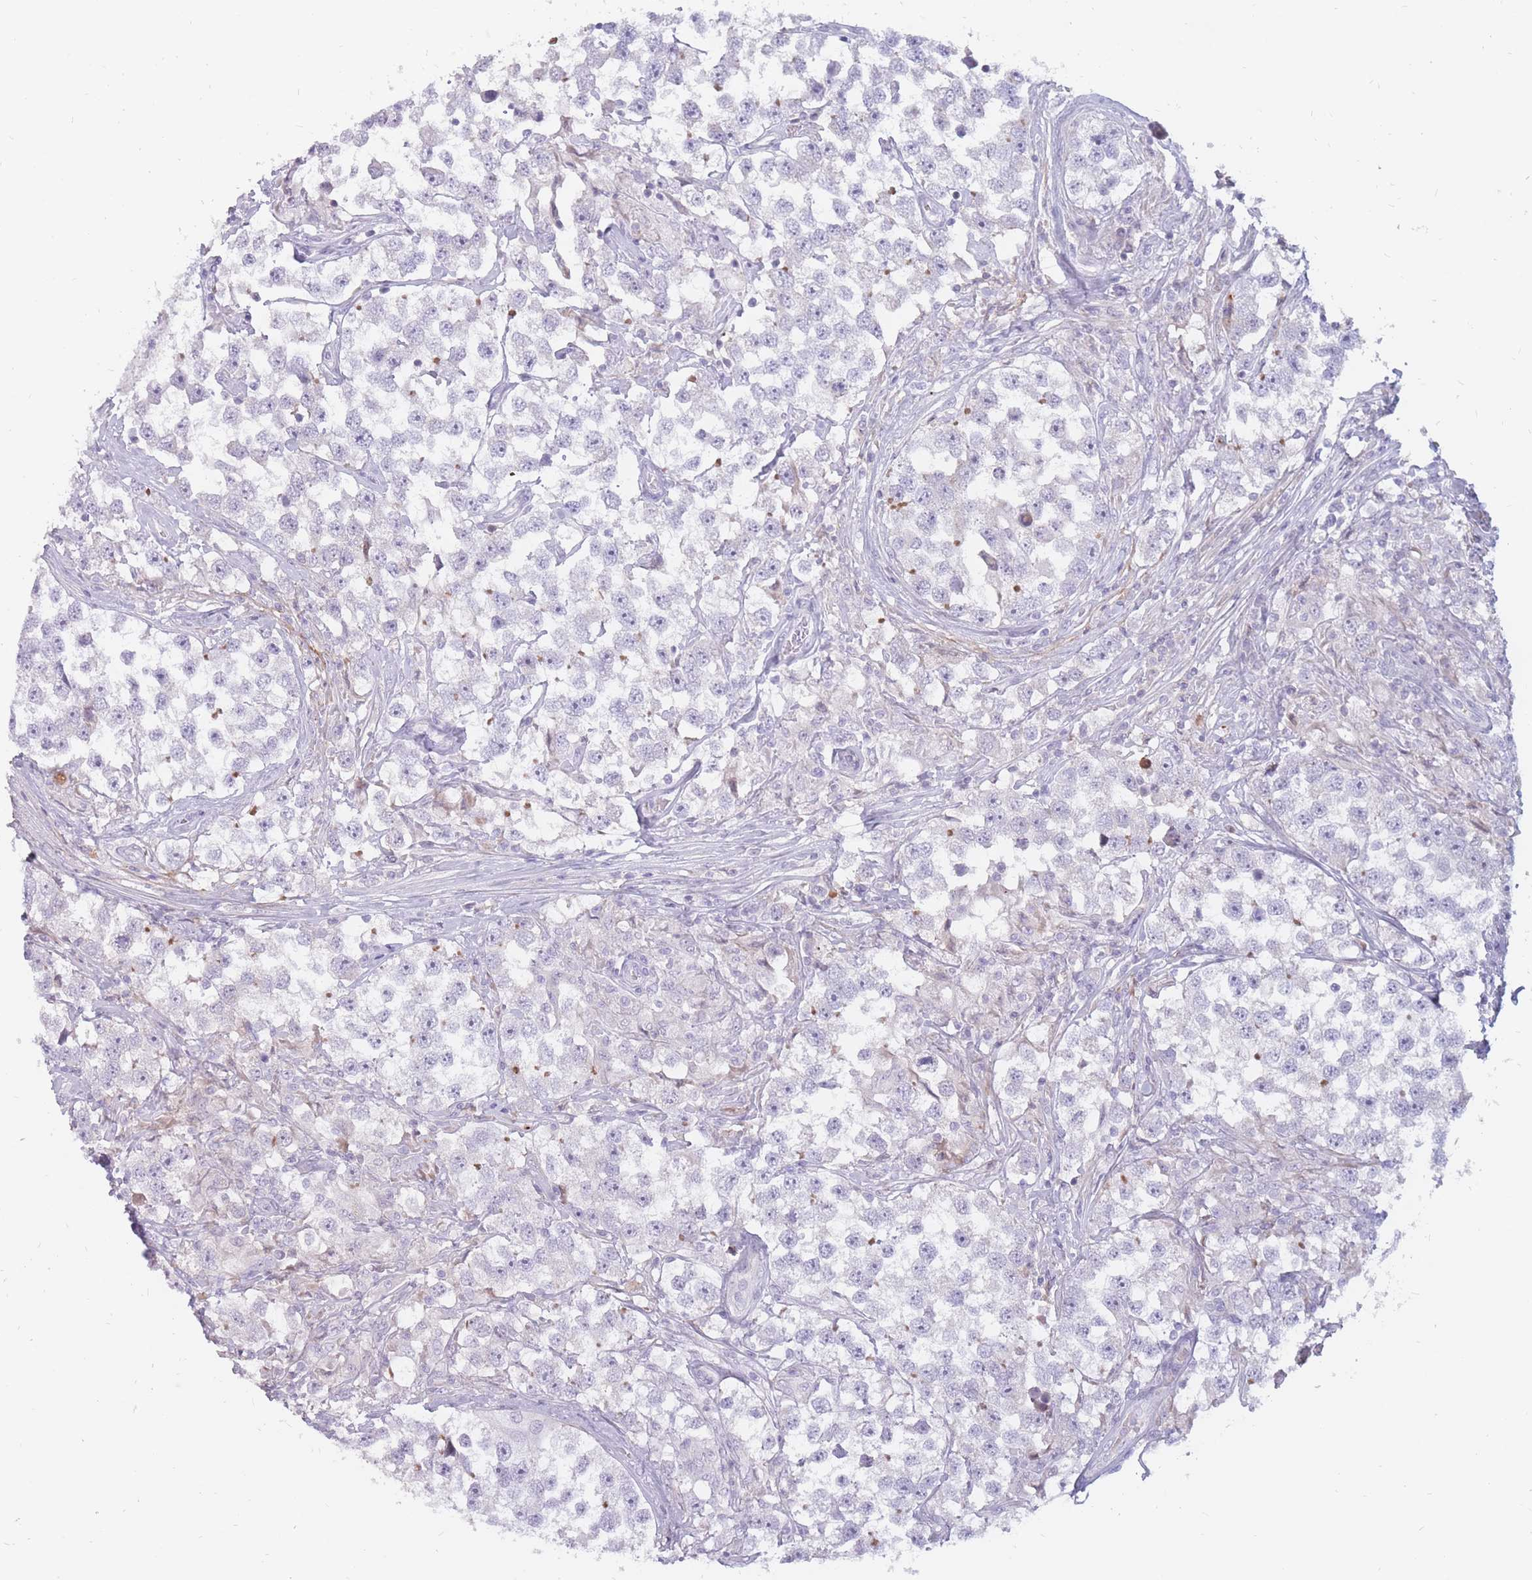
{"staining": {"intensity": "negative", "quantity": "none", "location": "none"}, "tissue": "testis cancer", "cell_type": "Tumor cells", "image_type": "cancer", "snomed": [{"axis": "morphology", "description": "Seminoma, NOS"}, {"axis": "topography", "description": "Testis"}], "caption": "Immunohistochemical staining of human testis cancer displays no significant expression in tumor cells.", "gene": "PTGDR", "patient": {"sex": "male", "age": 46}}